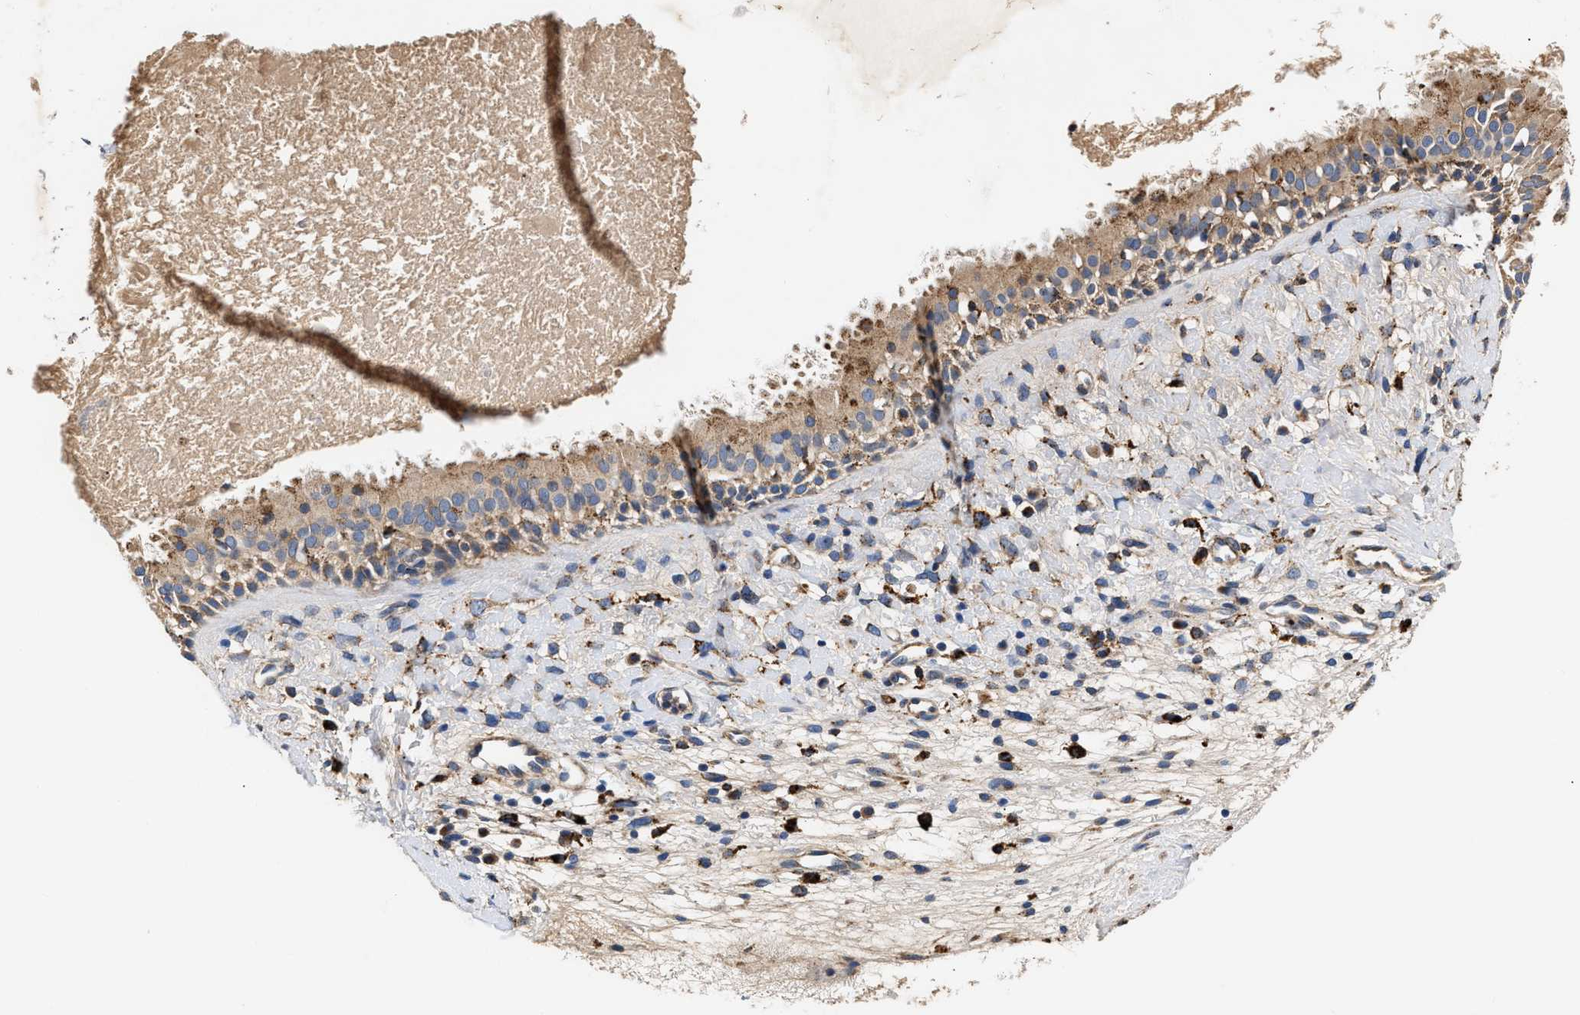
{"staining": {"intensity": "moderate", "quantity": ">75%", "location": "cytoplasmic/membranous"}, "tissue": "nasopharynx", "cell_type": "Respiratory epithelial cells", "image_type": "normal", "snomed": [{"axis": "morphology", "description": "Normal tissue, NOS"}, {"axis": "topography", "description": "Nasopharynx"}], "caption": "Moderate cytoplasmic/membranous expression for a protein is identified in about >75% of respiratory epithelial cells of unremarkable nasopharynx using immunohistochemistry.", "gene": "CCDC146", "patient": {"sex": "male", "age": 22}}